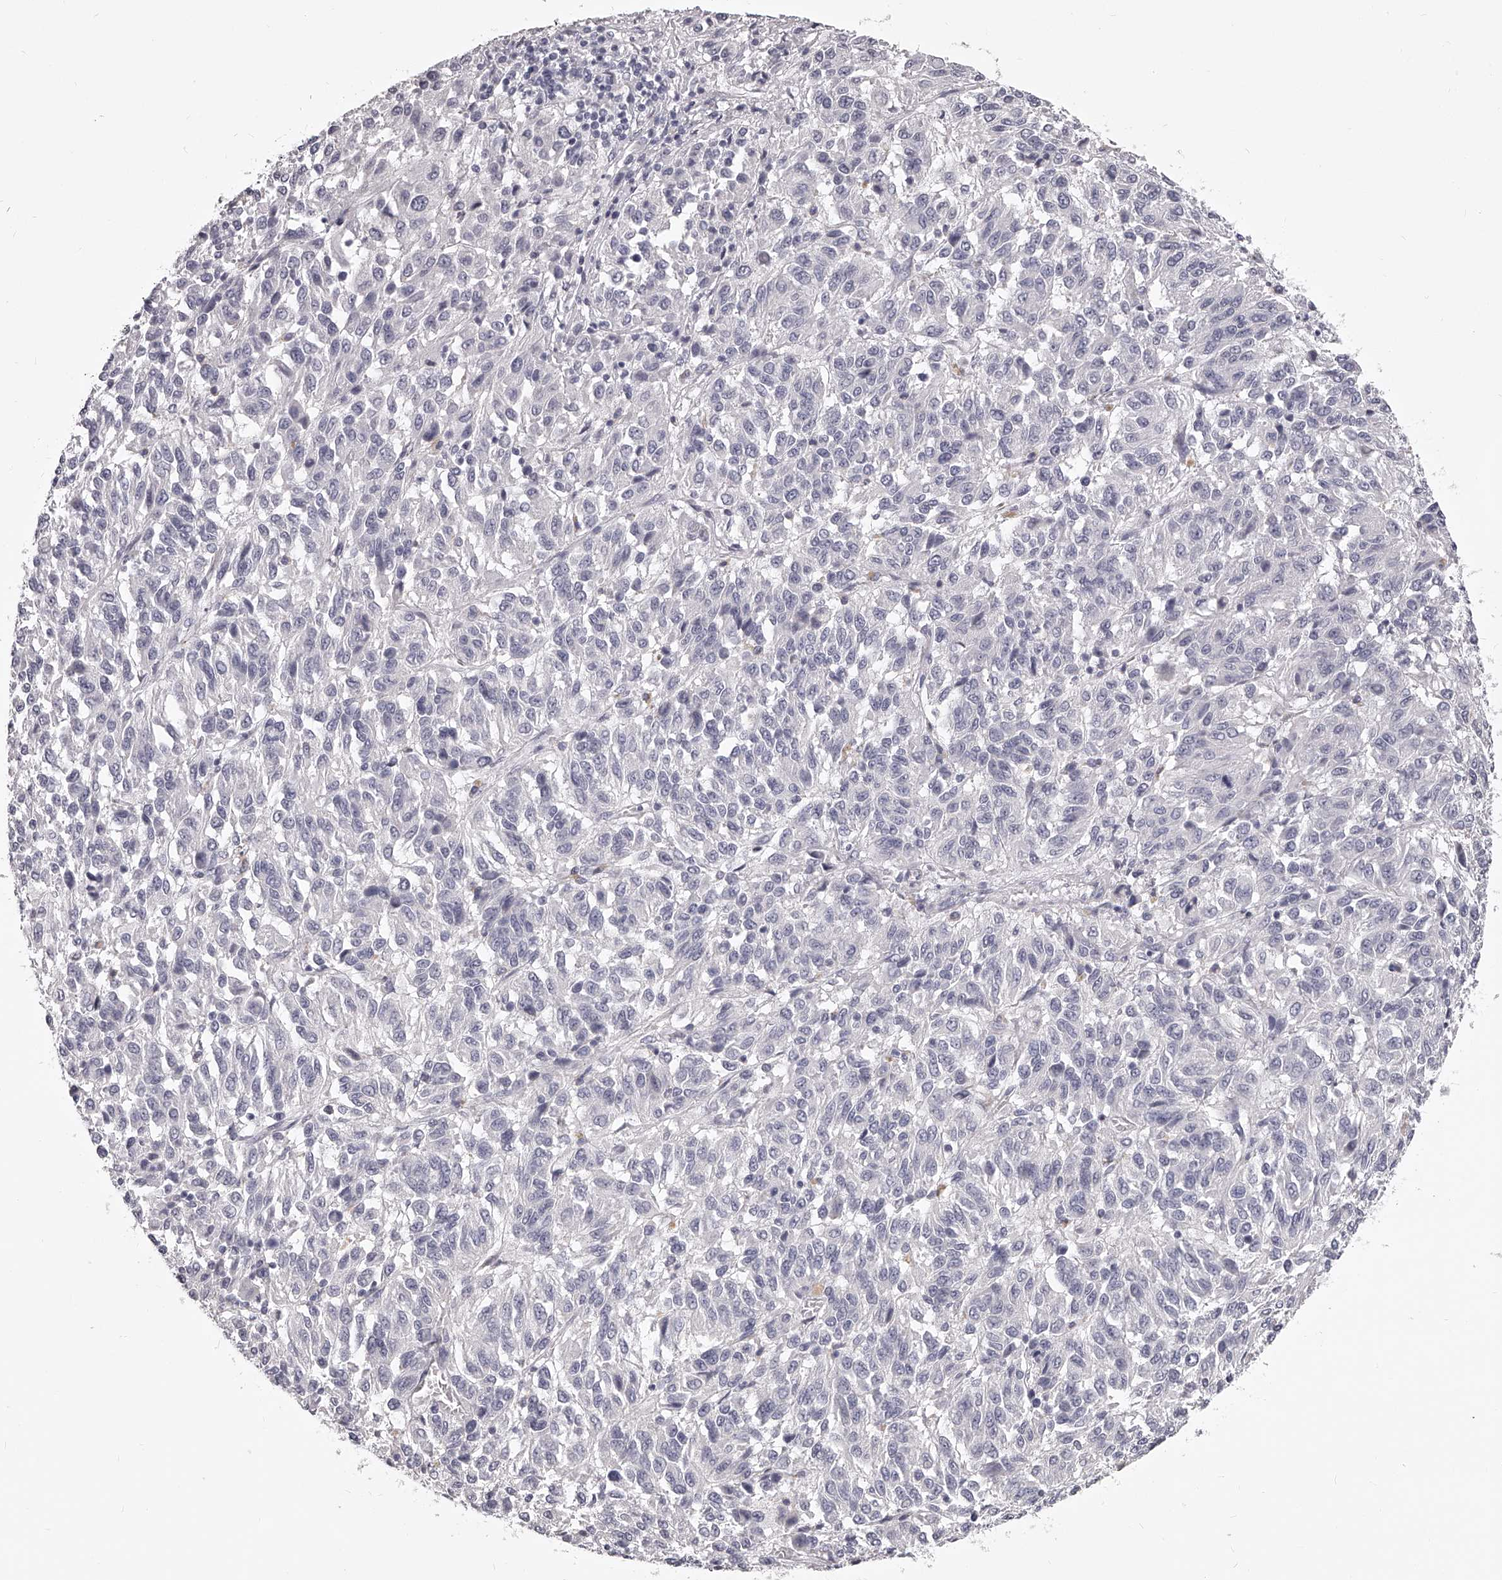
{"staining": {"intensity": "negative", "quantity": "none", "location": "none"}, "tissue": "melanoma", "cell_type": "Tumor cells", "image_type": "cancer", "snomed": [{"axis": "morphology", "description": "Malignant melanoma, Metastatic site"}, {"axis": "topography", "description": "Lung"}], "caption": "Histopathology image shows no significant protein positivity in tumor cells of melanoma.", "gene": "DMRT1", "patient": {"sex": "male", "age": 64}}